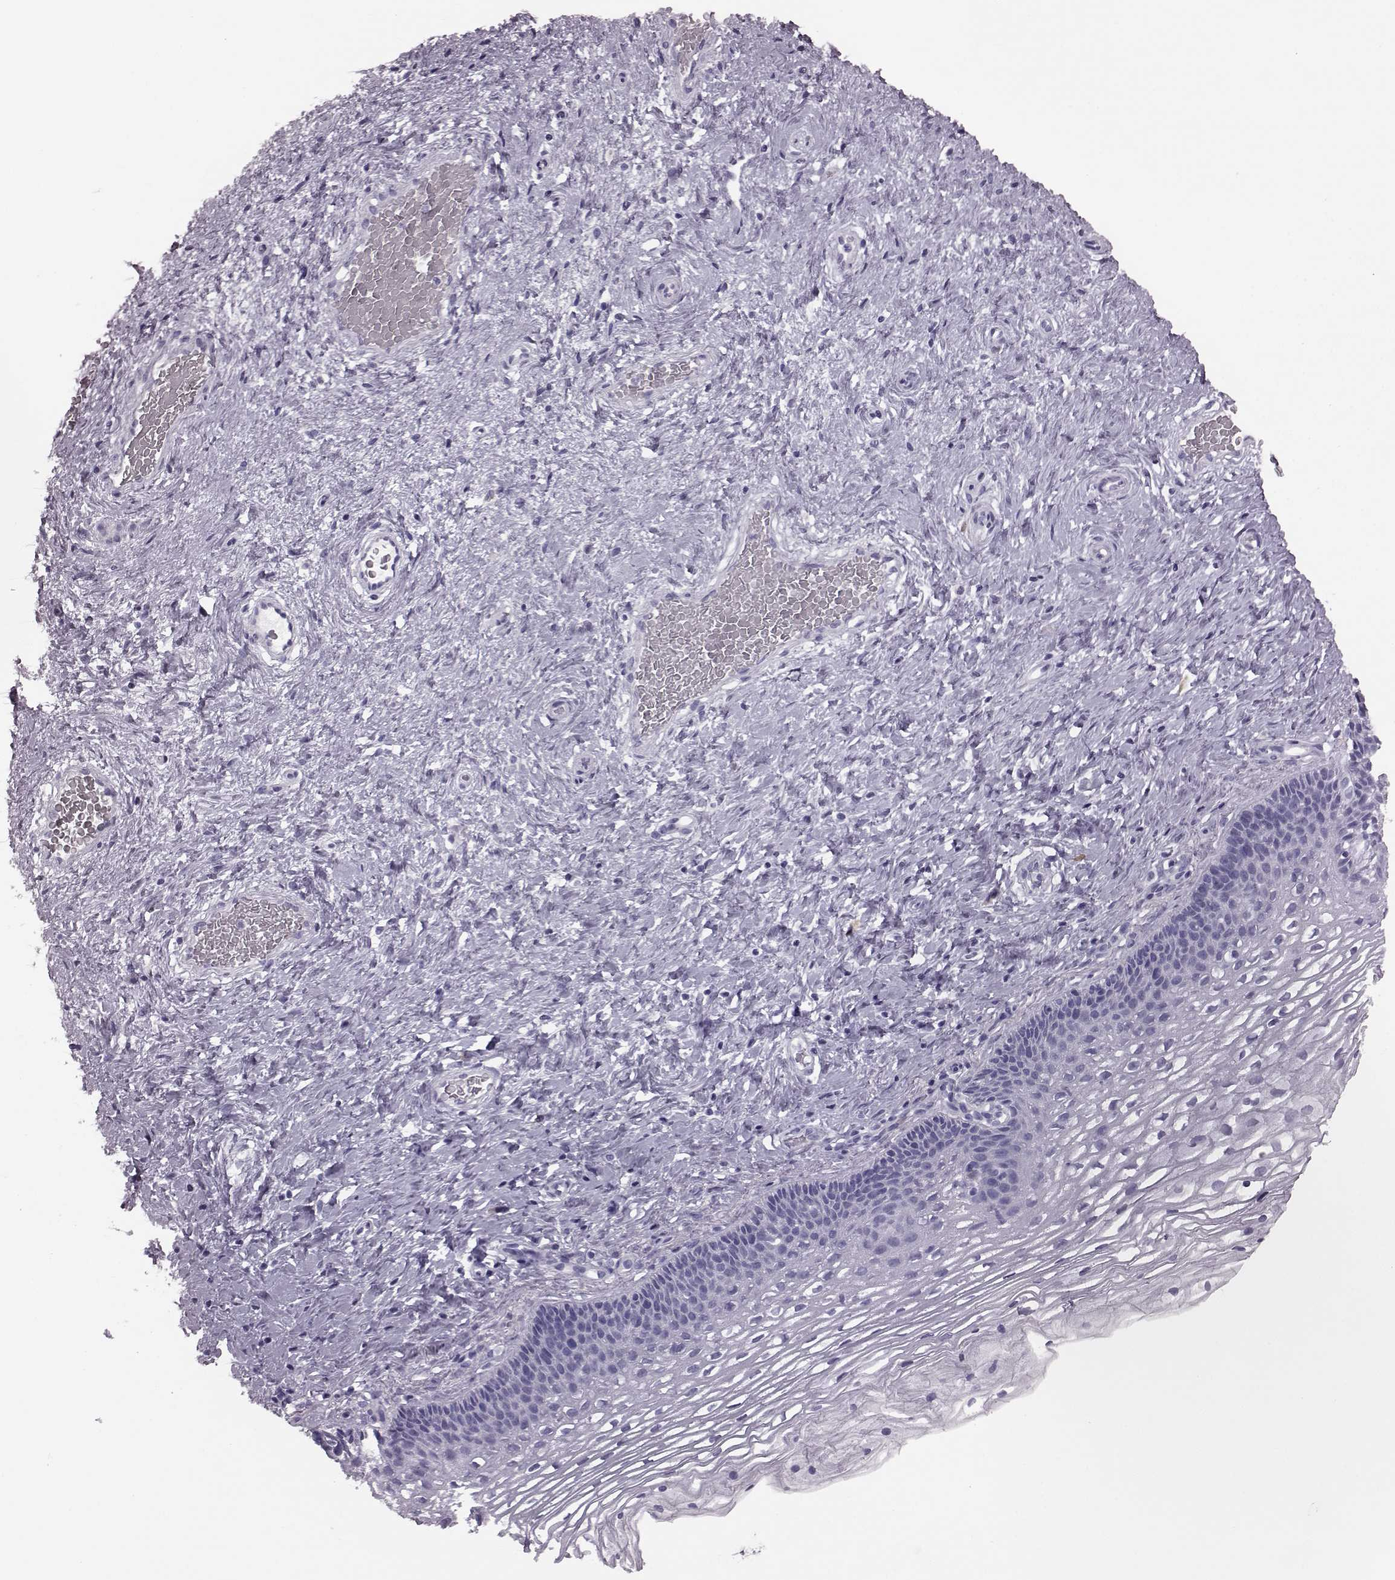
{"staining": {"intensity": "negative", "quantity": "none", "location": "none"}, "tissue": "cervix", "cell_type": "Glandular cells", "image_type": "normal", "snomed": [{"axis": "morphology", "description": "Normal tissue, NOS"}, {"axis": "topography", "description": "Cervix"}], "caption": "This is an IHC micrograph of normal human cervix. There is no positivity in glandular cells.", "gene": "JSRP1", "patient": {"sex": "female", "age": 34}}